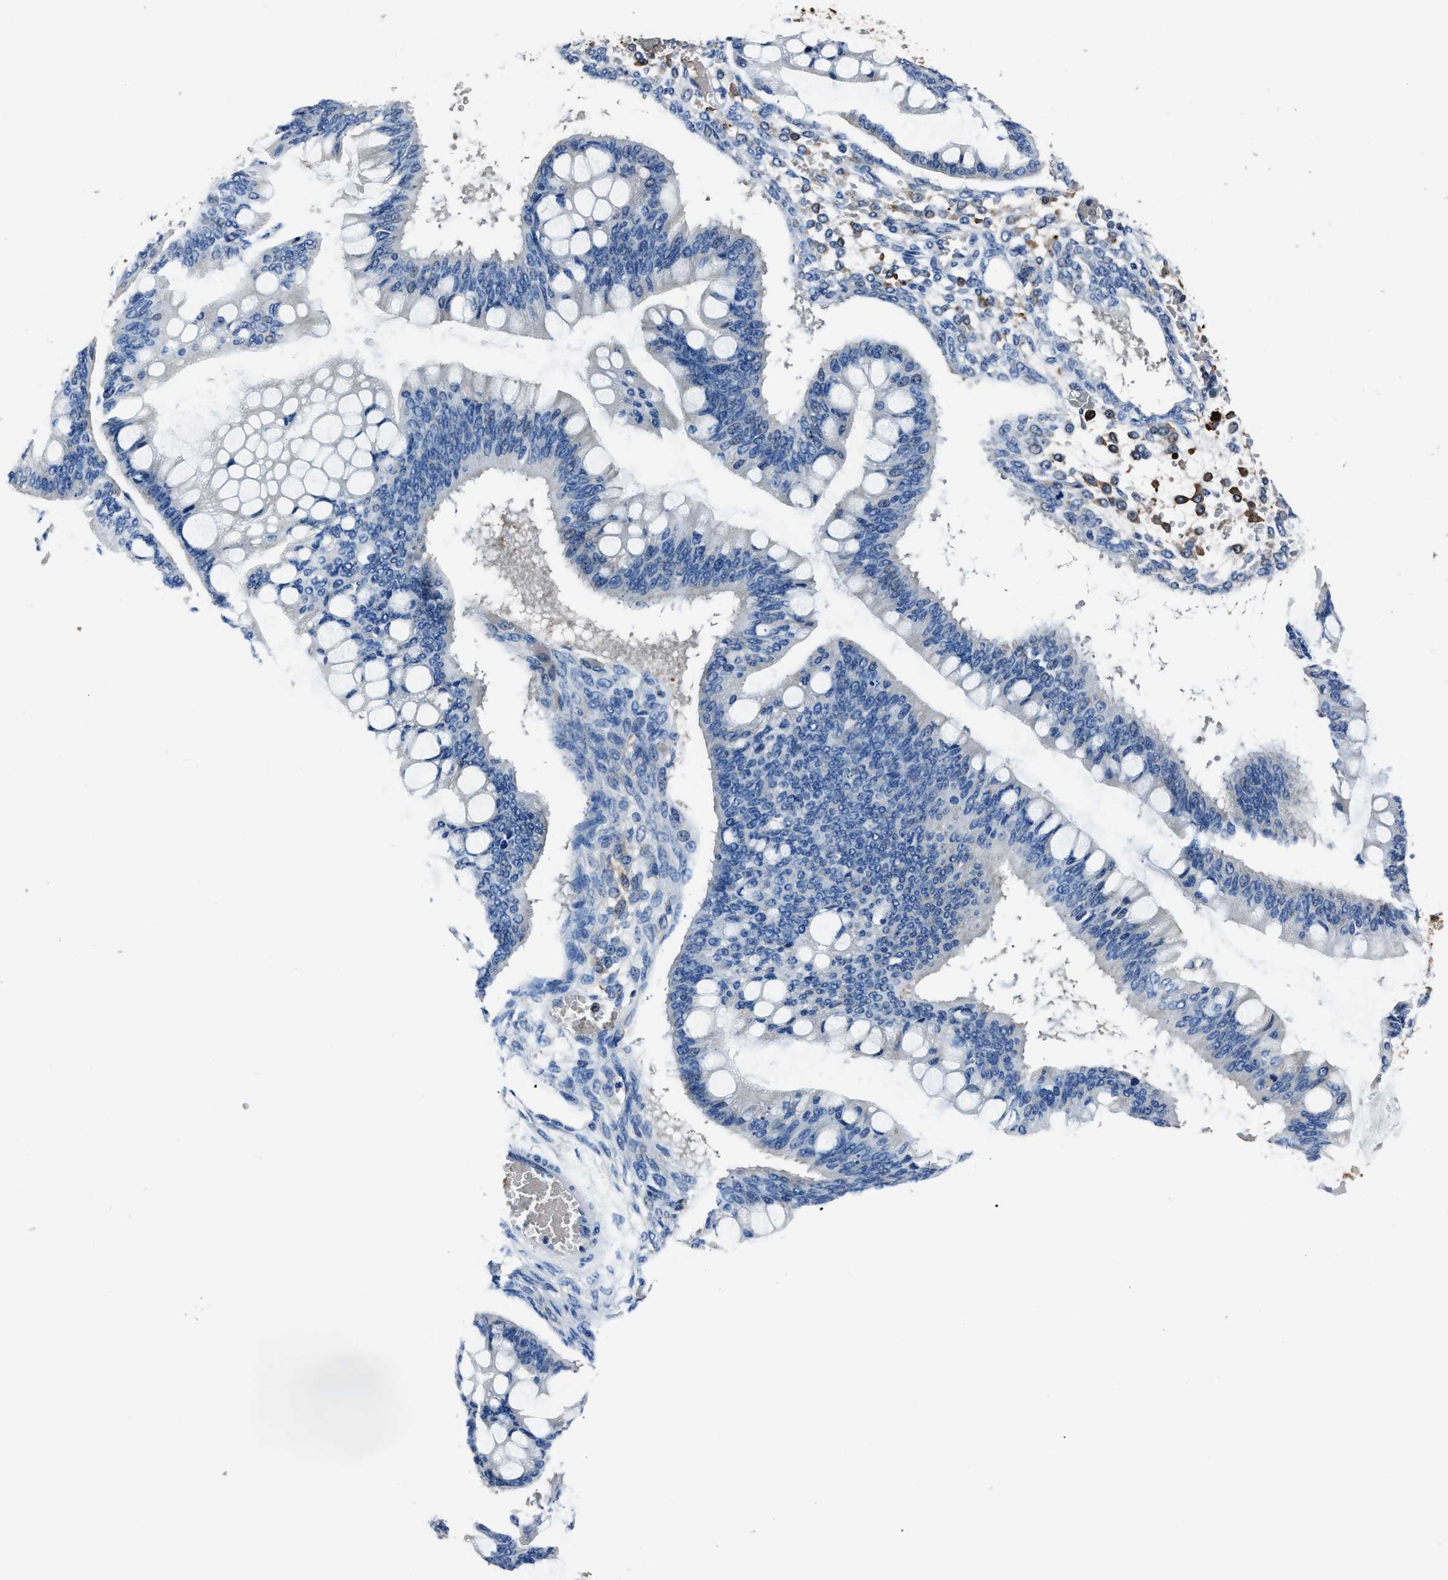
{"staining": {"intensity": "negative", "quantity": "none", "location": "none"}, "tissue": "ovarian cancer", "cell_type": "Tumor cells", "image_type": "cancer", "snomed": [{"axis": "morphology", "description": "Cystadenocarcinoma, mucinous, NOS"}, {"axis": "topography", "description": "Ovary"}], "caption": "High power microscopy photomicrograph of an IHC photomicrograph of mucinous cystadenocarcinoma (ovarian), revealing no significant staining in tumor cells. (IHC, brightfield microscopy, high magnification).", "gene": "FTL", "patient": {"sex": "female", "age": 73}}